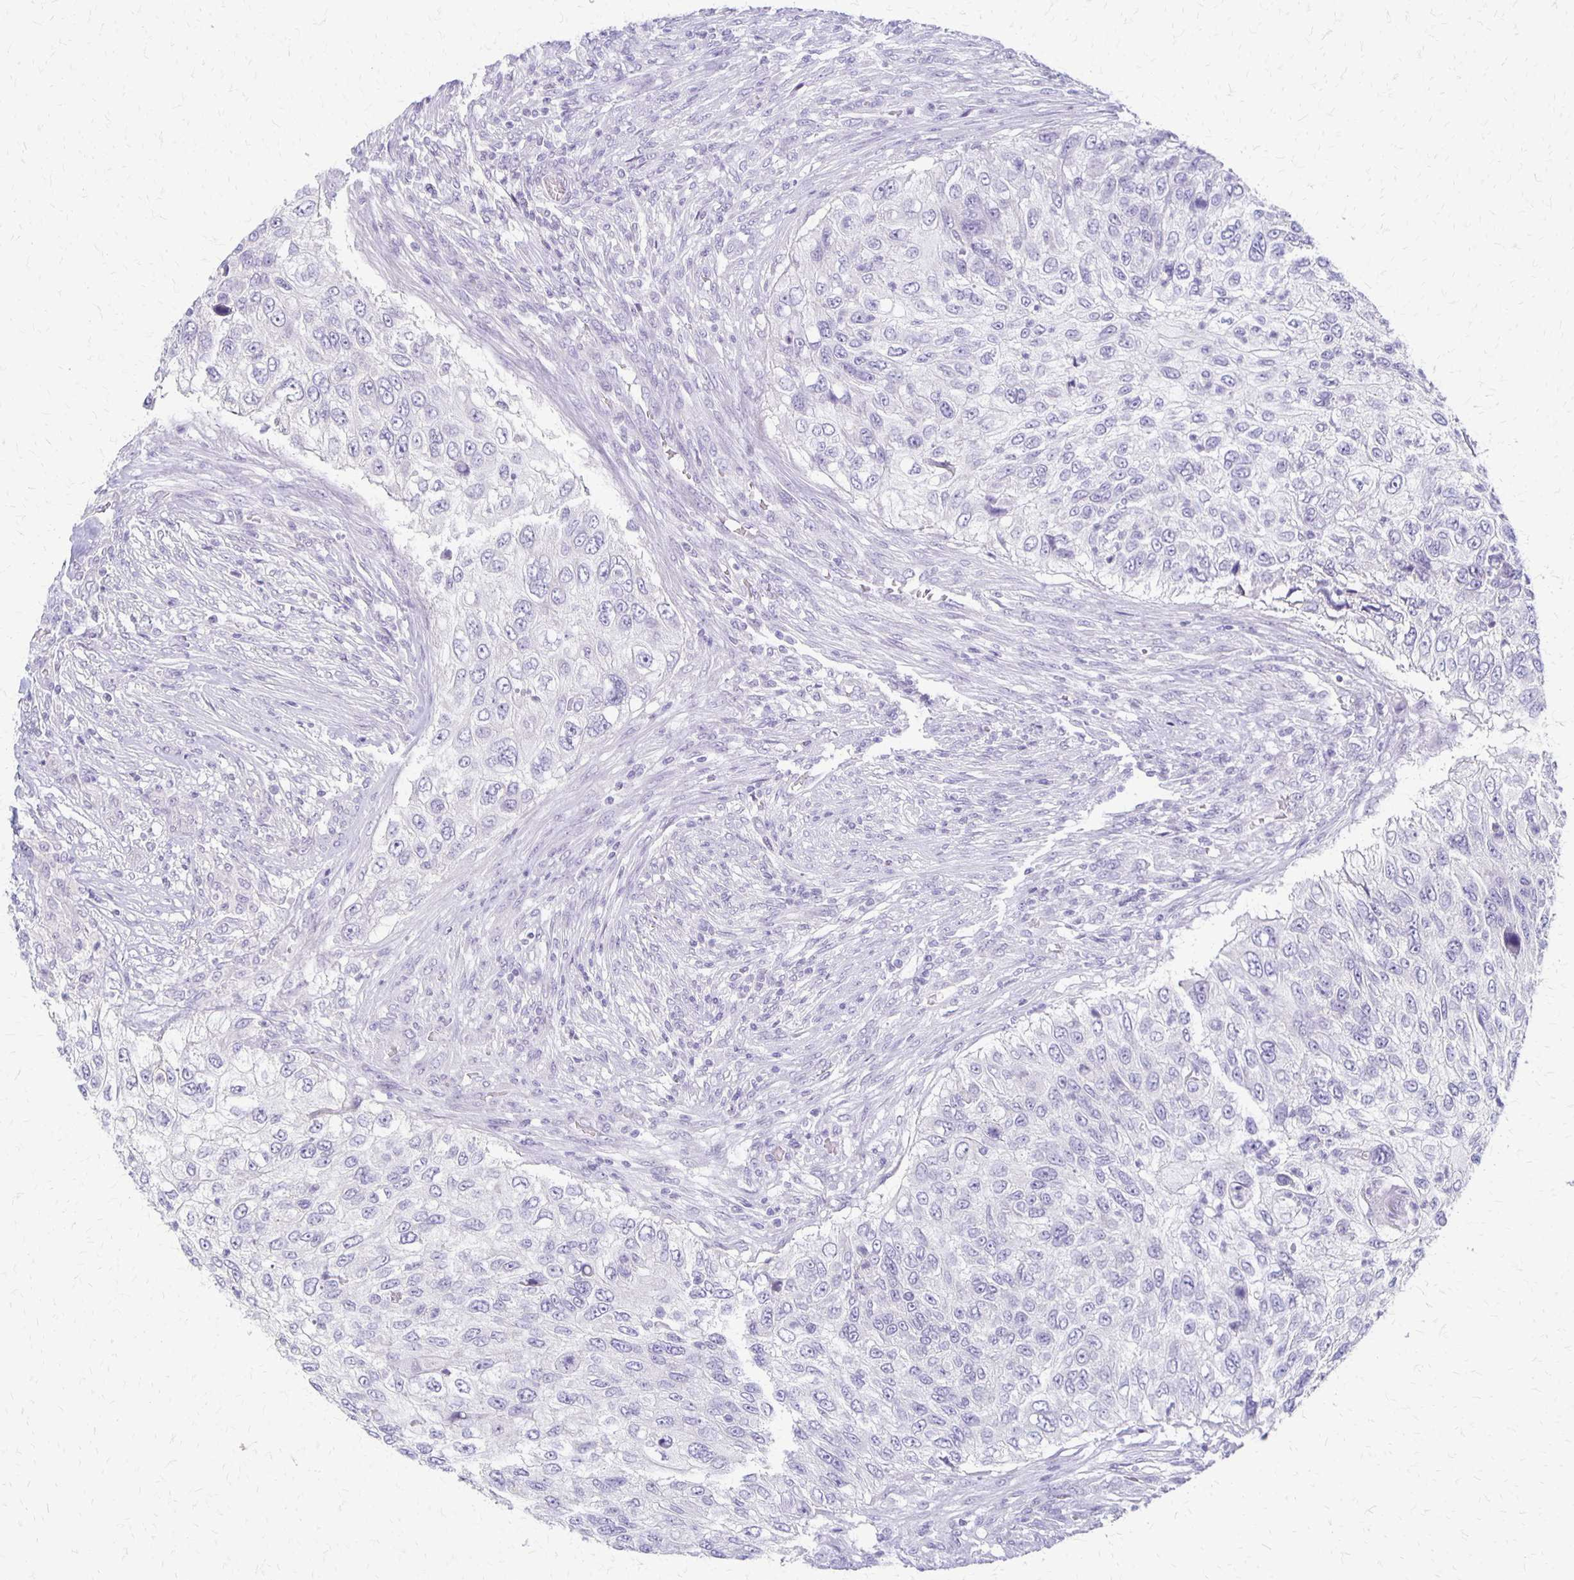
{"staining": {"intensity": "negative", "quantity": "none", "location": "none"}, "tissue": "urothelial cancer", "cell_type": "Tumor cells", "image_type": "cancer", "snomed": [{"axis": "morphology", "description": "Urothelial carcinoma, High grade"}, {"axis": "topography", "description": "Urinary bladder"}], "caption": "The IHC micrograph has no significant expression in tumor cells of high-grade urothelial carcinoma tissue.", "gene": "RHOC", "patient": {"sex": "female", "age": 60}}